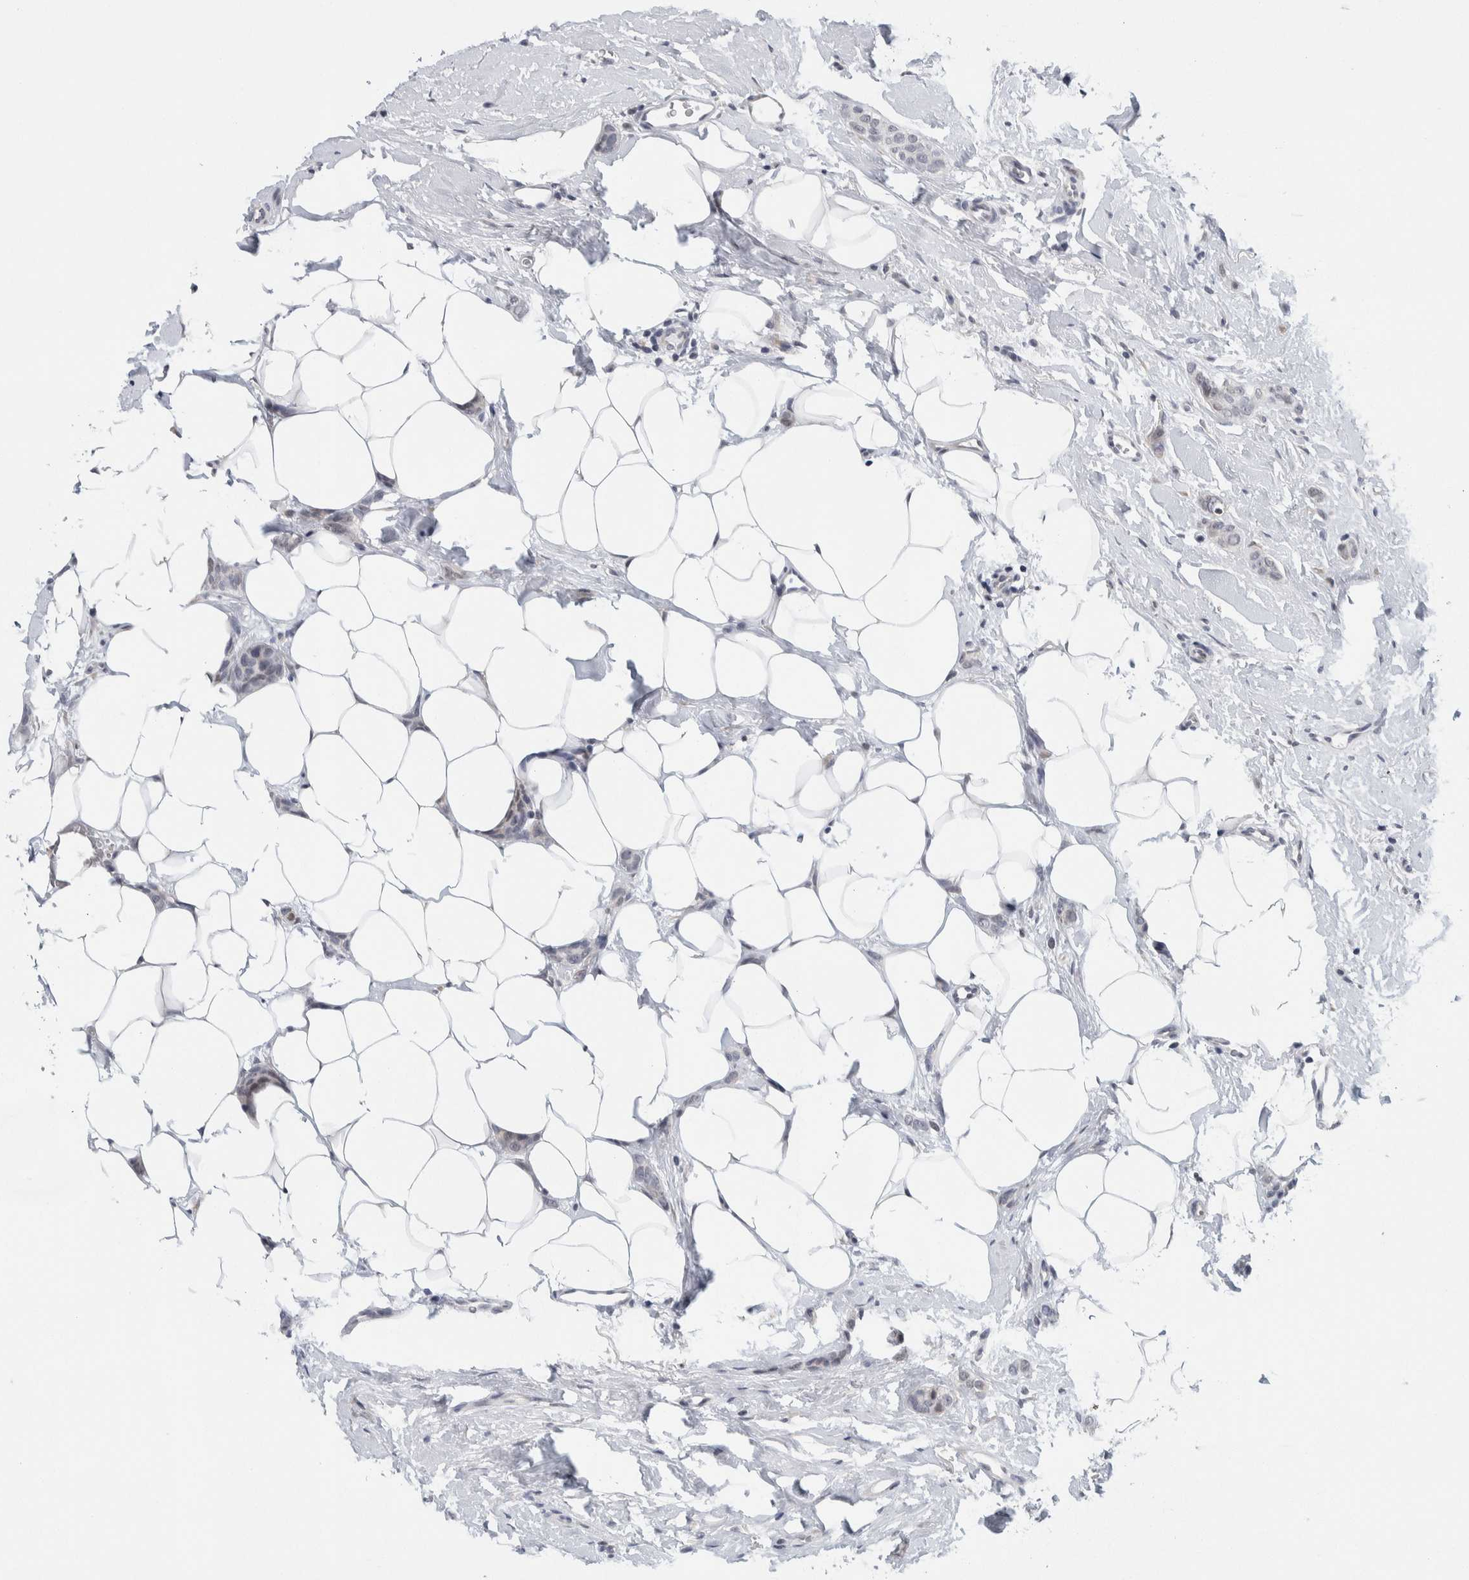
{"staining": {"intensity": "negative", "quantity": "none", "location": "none"}, "tissue": "breast cancer", "cell_type": "Tumor cells", "image_type": "cancer", "snomed": [{"axis": "morphology", "description": "Lobular carcinoma"}, {"axis": "topography", "description": "Skin"}, {"axis": "topography", "description": "Breast"}], "caption": "The micrograph exhibits no staining of tumor cells in breast cancer. (Brightfield microscopy of DAB IHC at high magnification).", "gene": "NEUROD1", "patient": {"sex": "female", "age": 46}}